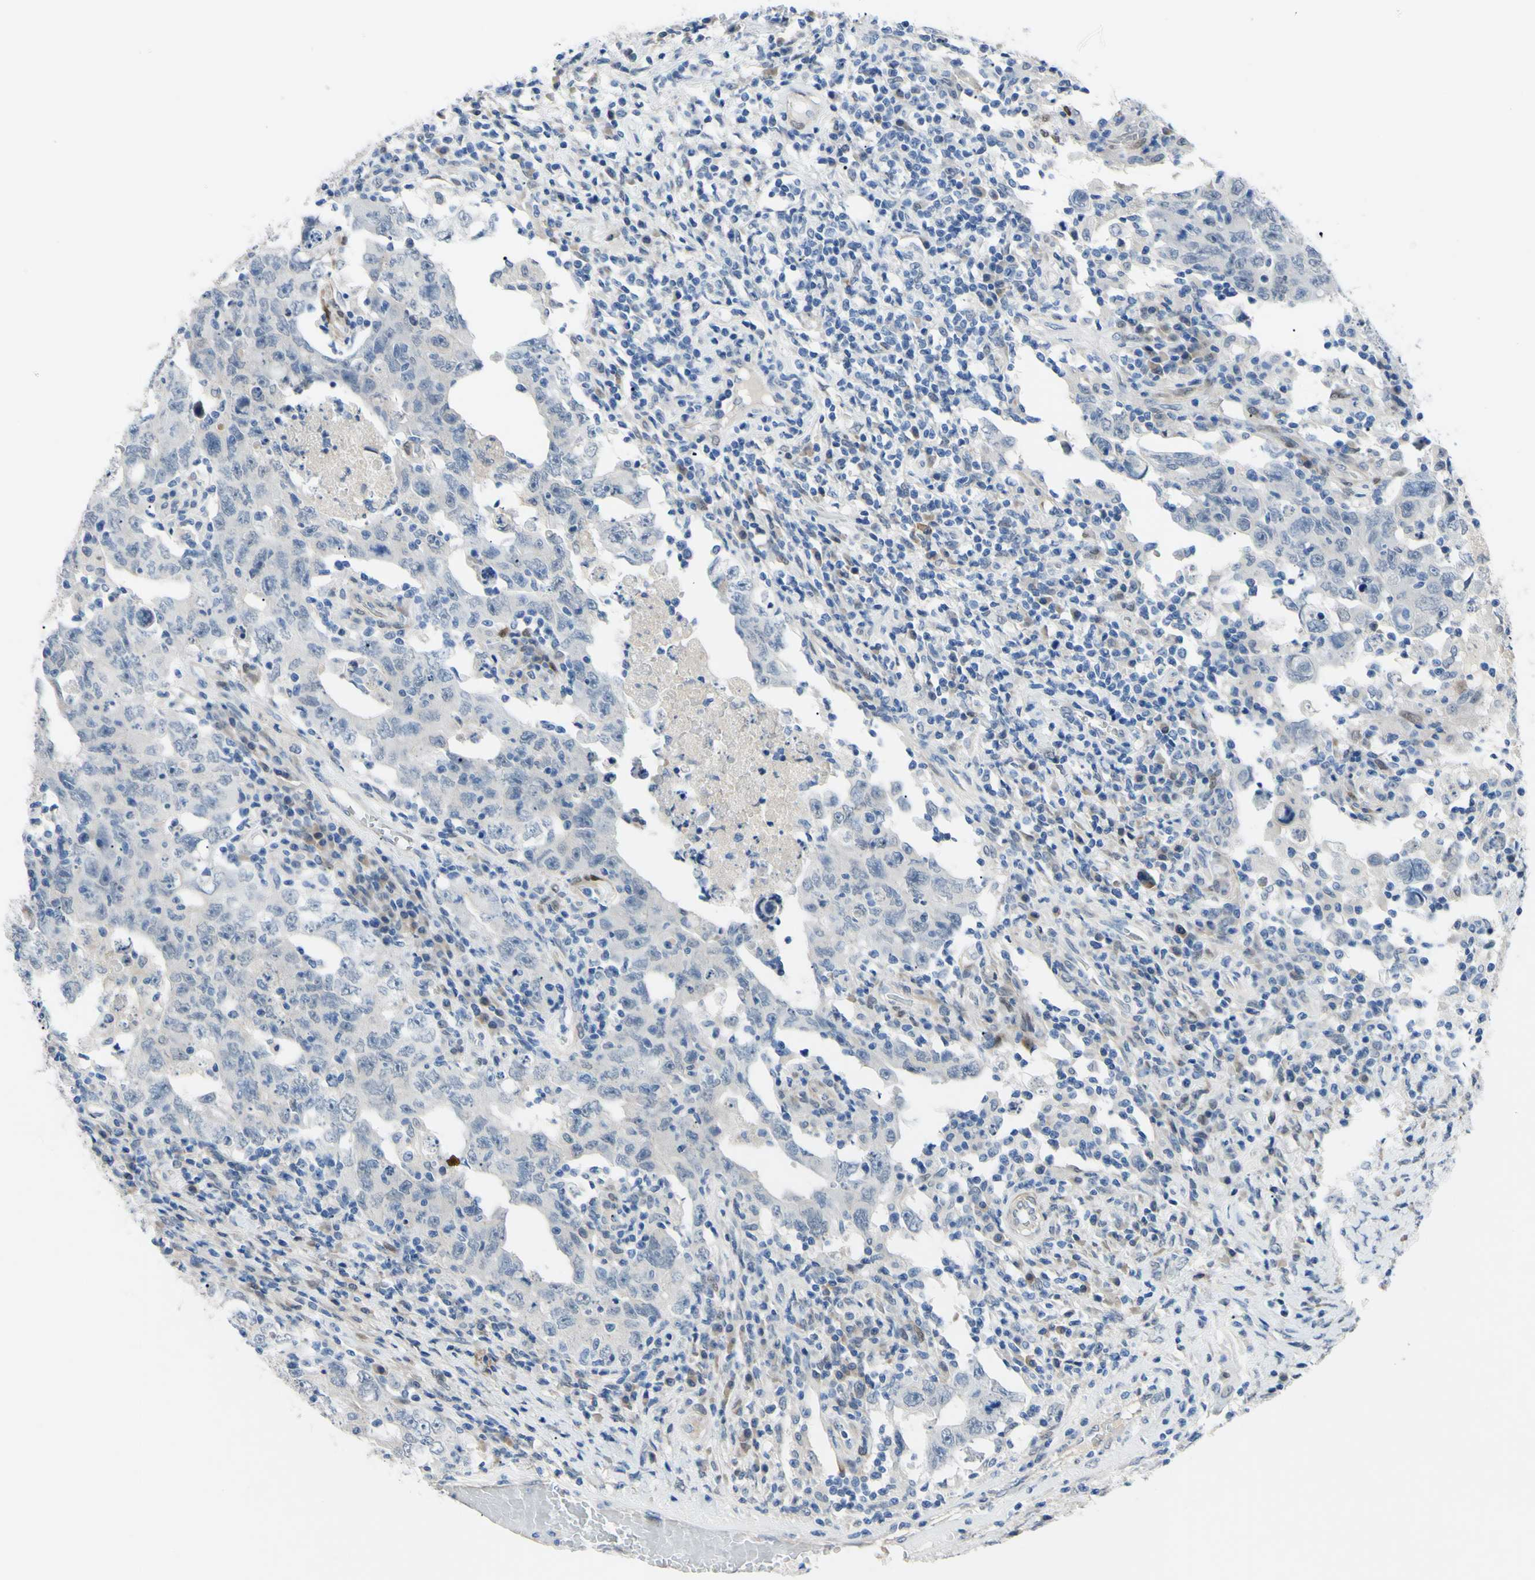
{"staining": {"intensity": "negative", "quantity": "none", "location": "none"}, "tissue": "testis cancer", "cell_type": "Tumor cells", "image_type": "cancer", "snomed": [{"axis": "morphology", "description": "Carcinoma, Embryonal, NOS"}, {"axis": "topography", "description": "Testis"}], "caption": "Immunohistochemical staining of human embryonal carcinoma (testis) demonstrates no significant staining in tumor cells.", "gene": "NOL3", "patient": {"sex": "male", "age": 26}}